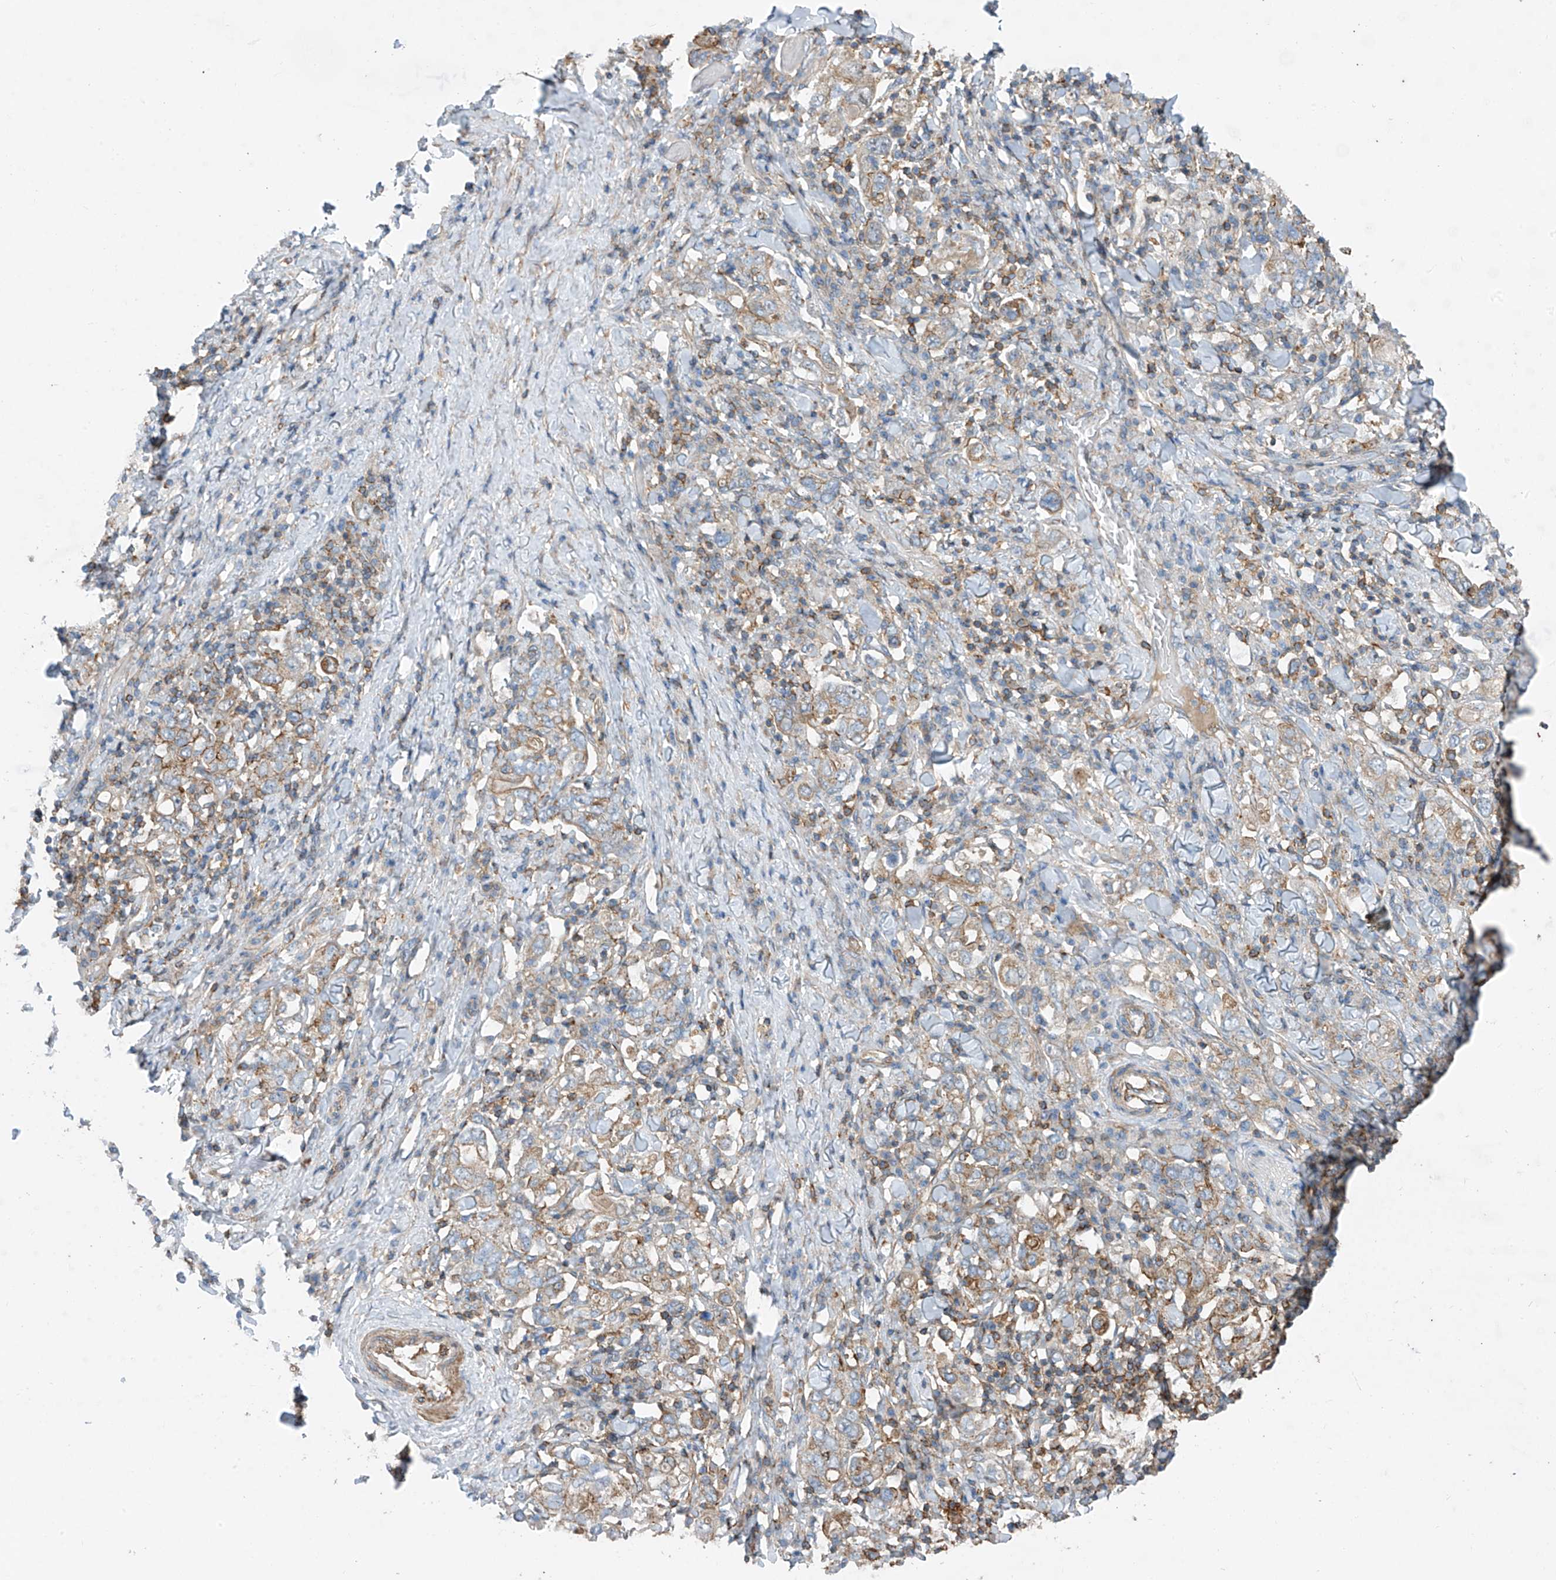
{"staining": {"intensity": "moderate", "quantity": "<25%", "location": "cytoplasmic/membranous"}, "tissue": "stomach cancer", "cell_type": "Tumor cells", "image_type": "cancer", "snomed": [{"axis": "morphology", "description": "Adenocarcinoma, NOS"}, {"axis": "topography", "description": "Stomach, upper"}], "caption": "Moderate cytoplasmic/membranous expression for a protein is appreciated in approximately <25% of tumor cells of stomach cancer (adenocarcinoma) using immunohistochemistry (IHC).", "gene": "SLC1A5", "patient": {"sex": "male", "age": 62}}